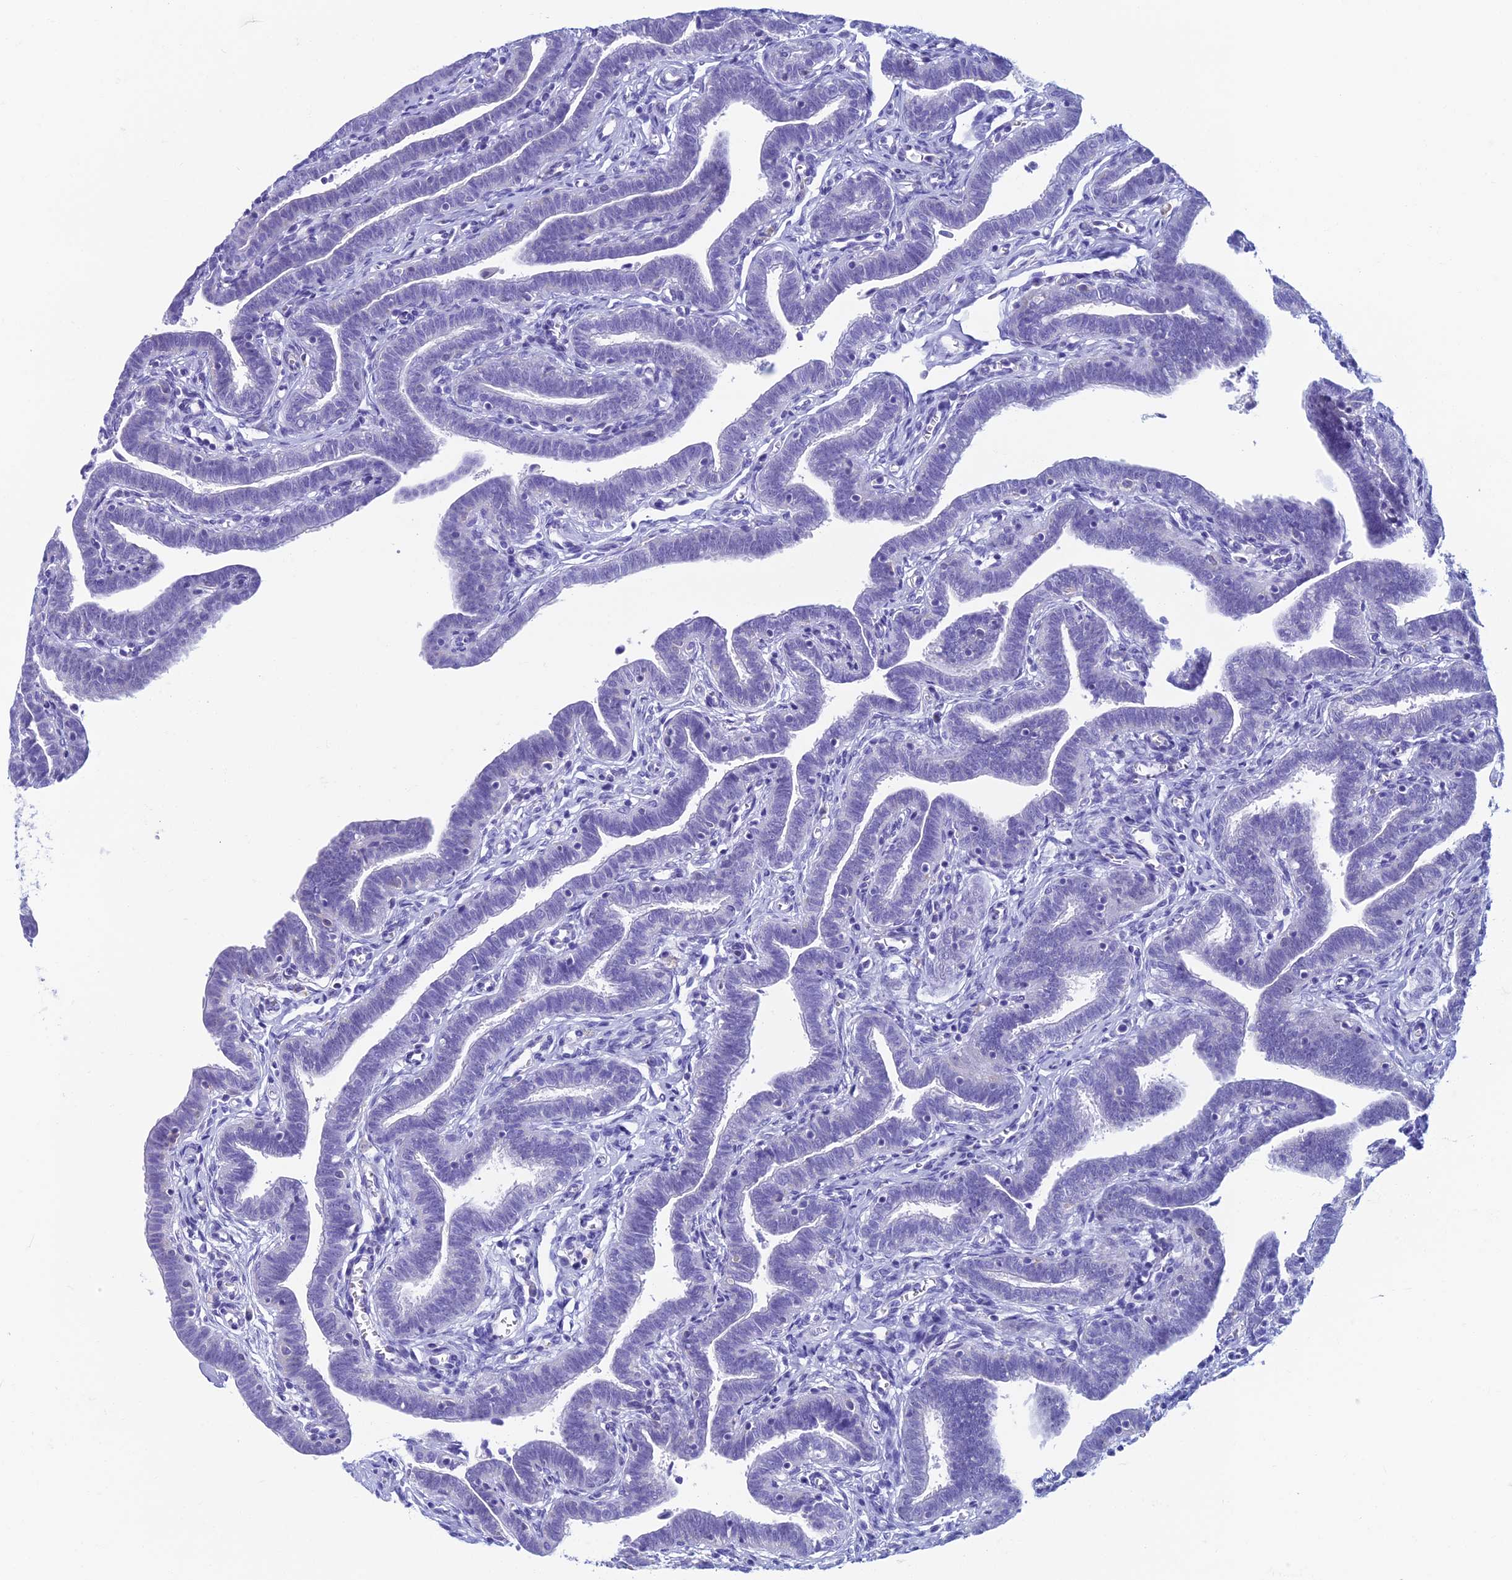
{"staining": {"intensity": "negative", "quantity": "none", "location": "none"}, "tissue": "fallopian tube", "cell_type": "Glandular cells", "image_type": "normal", "snomed": [{"axis": "morphology", "description": "Normal tissue, NOS"}, {"axis": "topography", "description": "Fallopian tube"}], "caption": "Glandular cells show no significant protein positivity in normal fallopian tube. (Stains: DAB IHC with hematoxylin counter stain, Microscopy: brightfield microscopy at high magnification).", "gene": "KCNK17", "patient": {"sex": "female", "age": 36}}